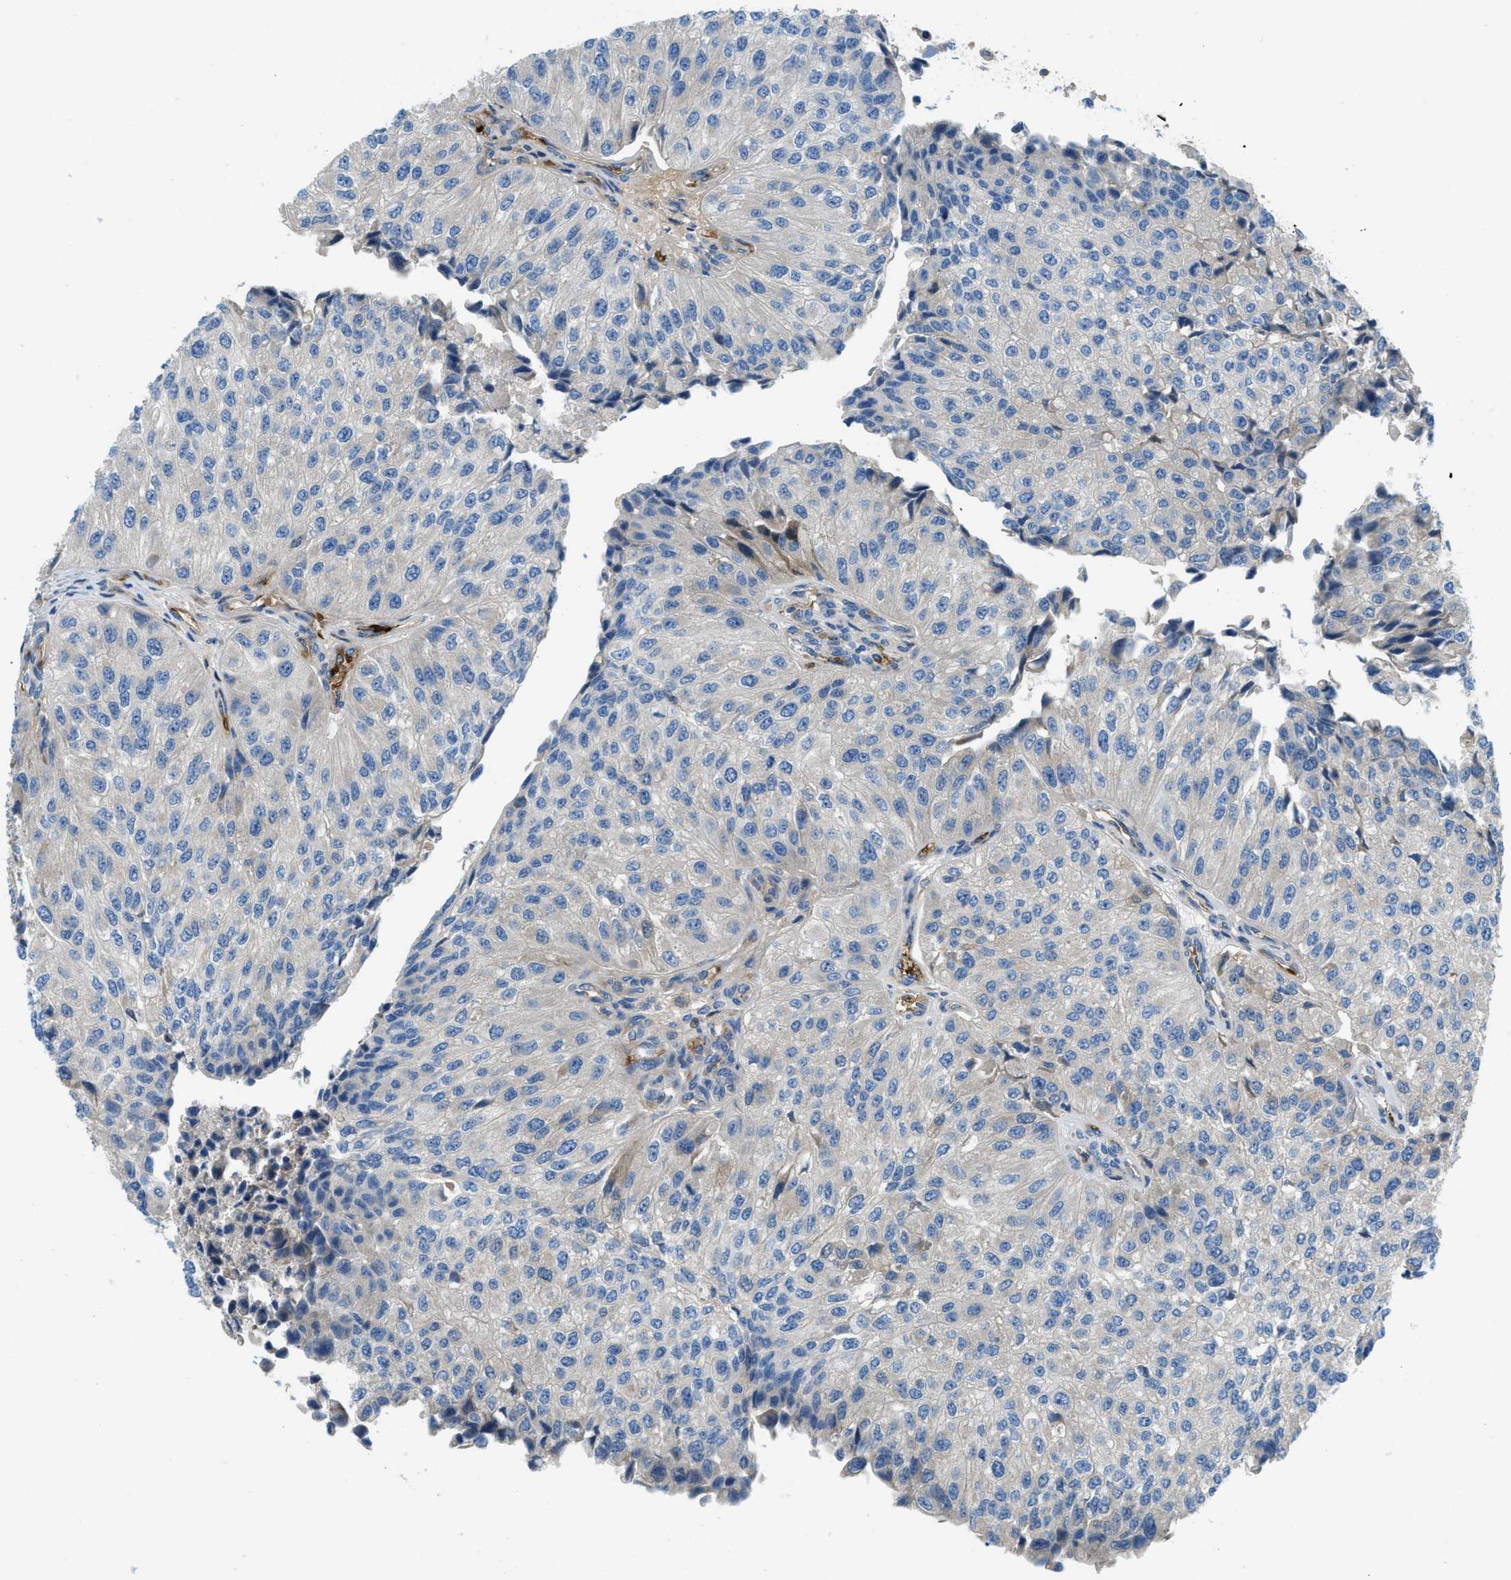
{"staining": {"intensity": "negative", "quantity": "none", "location": "none"}, "tissue": "urothelial cancer", "cell_type": "Tumor cells", "image_type": "cancer", "snomed": [{"axis": "morphology", "description": "Urothelial carcinoma, High grade"}, {"axis": "topography", "description": "Kidney"}, {"axis": "topography", "description": "Urinary bladder"}], "caption": "This is a histopathology image of immunohistochemistry (IHC) staining of high-grade urothelial carcinoma, which shows no expression in tumor cells.", "gene": "COL15A1", "patient": {"sex": "male", "age": 77}}